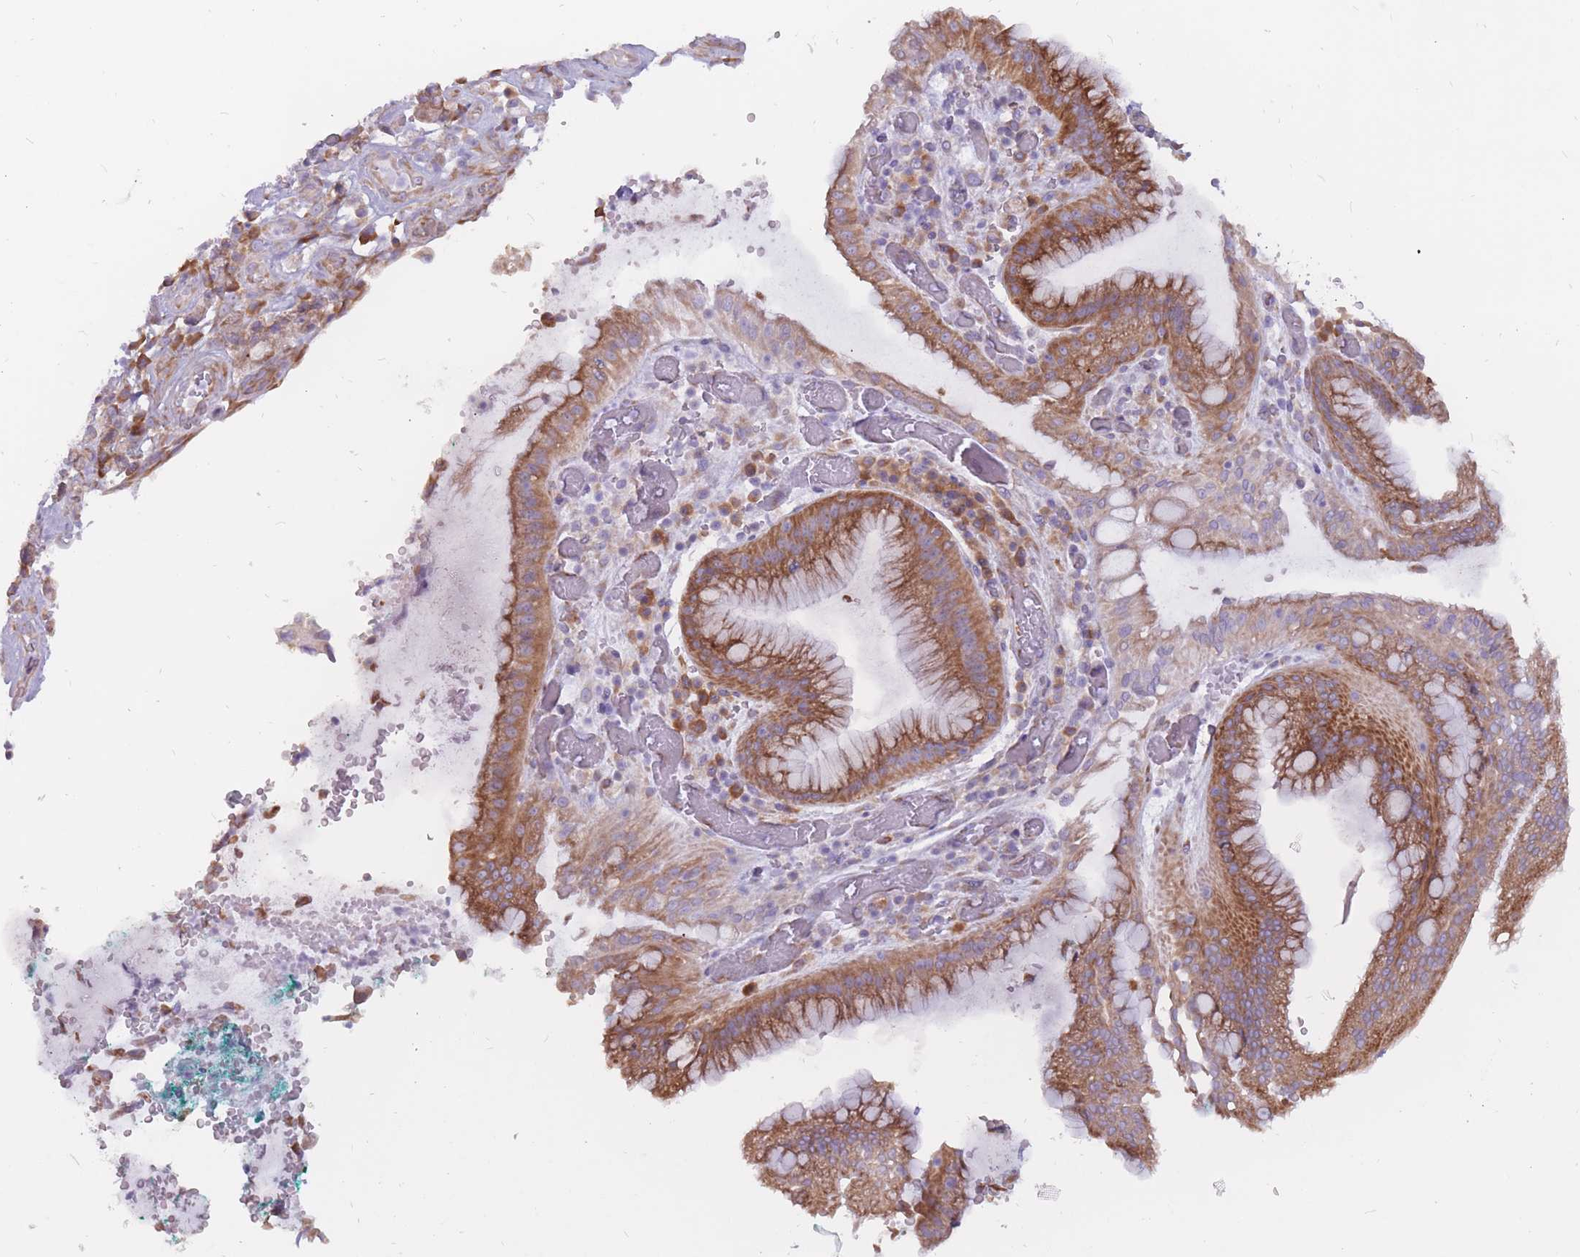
{"staining": {"intensity": "moderate", "quantity": ">75%", "location": "cytoplasmic/membranous"}, "tissue": "stomach cancer", "cell_type": "Tumor cells", "image_type": "cancer", "snomed": [{"axis": "morphology", "description": "Adenocarcinoma, NOS"}, {"axis": "topography", "description": "Stomach"}], "caption": "A brown stain shows moderate cytoplasmic/membranous expression of a protein in human adenocarcinoma (stomach) tumor cells.", "gene": "RPL18", "patient": {"sex": "male", "age": 77}}